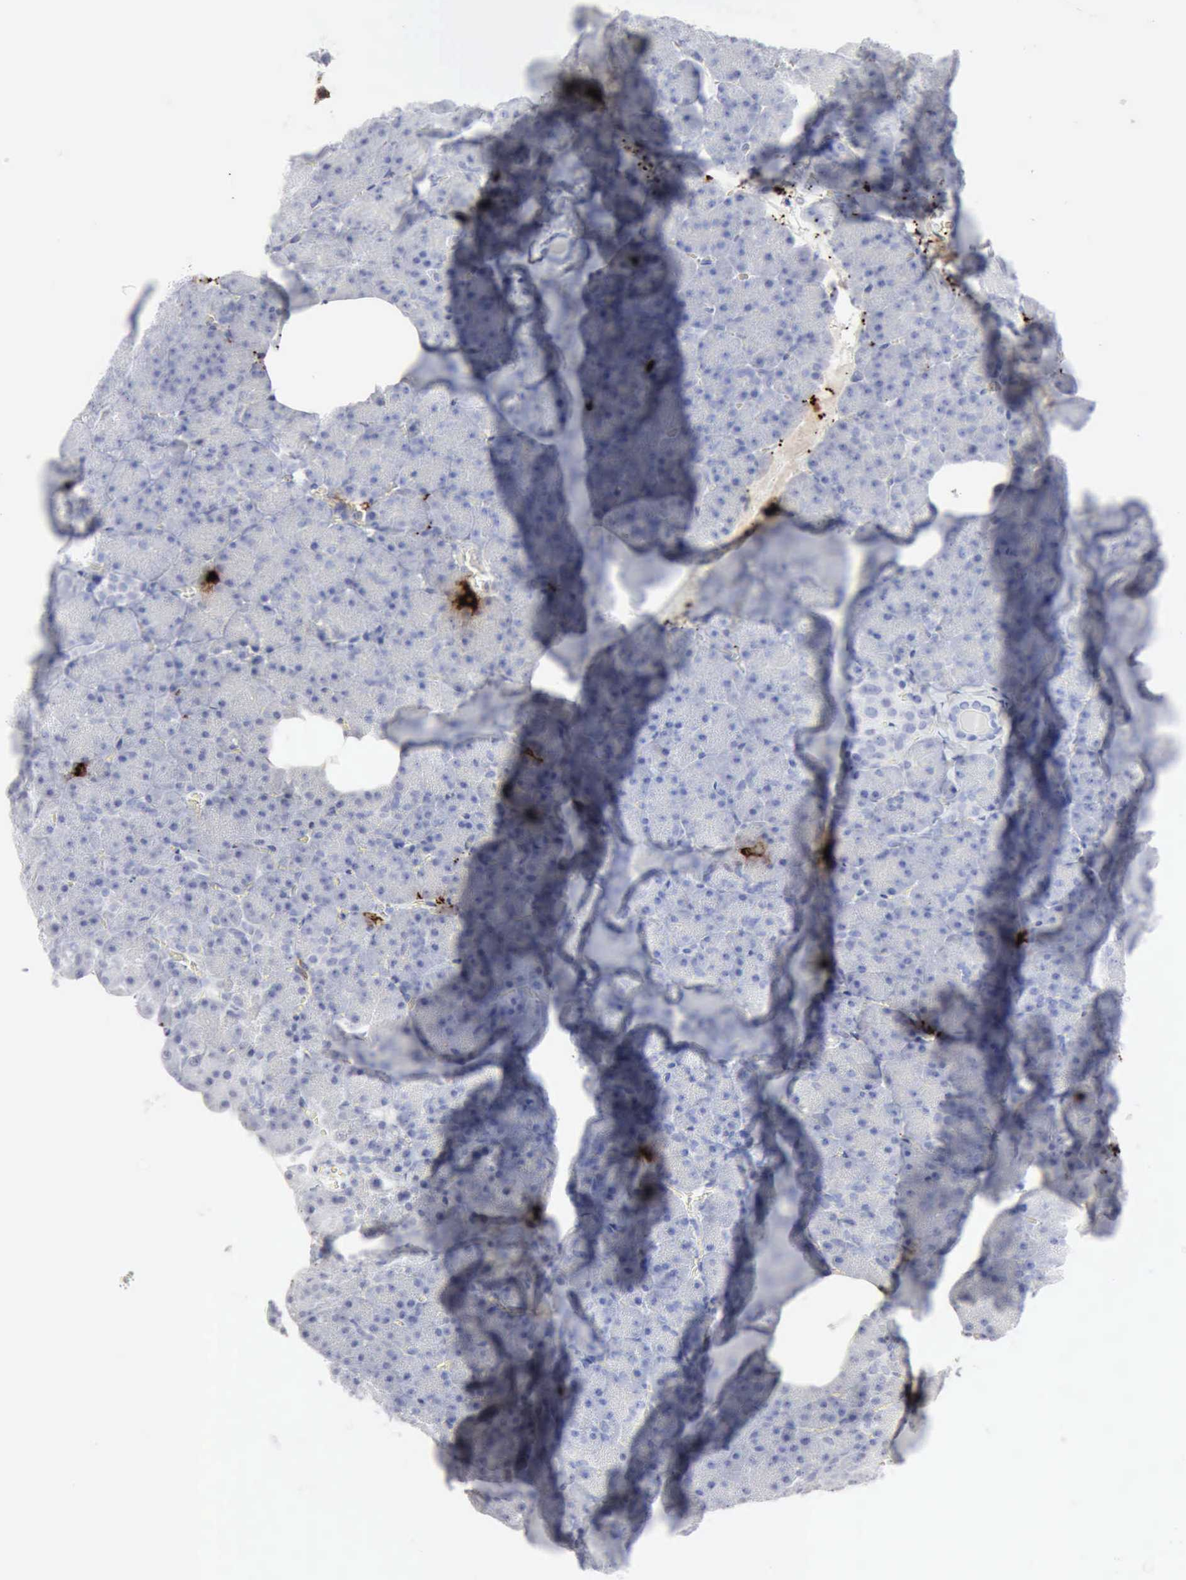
{"staining": {"intensity": "negative", "quantity": "none", "location": "none"}, "tissue": "pancreas", "cell_type": "Exocrine glandular cells", "image_type": "normal", "snomed": [{"axis": "morphology", "description": "Normal tissue, NOS"}, {"axis": "topography", "description": "Pancreas"}], "caption": "Image shows no protein expression in exocrine glandular cells of normal pancreas. The staining is performed using DAB (3,3'-diaminobenzidine) brown chromogen with nuclei counter-stained in using hematoxylin.", "gene": "CMA1", "patient": {"sex": "female", "age": 35}}